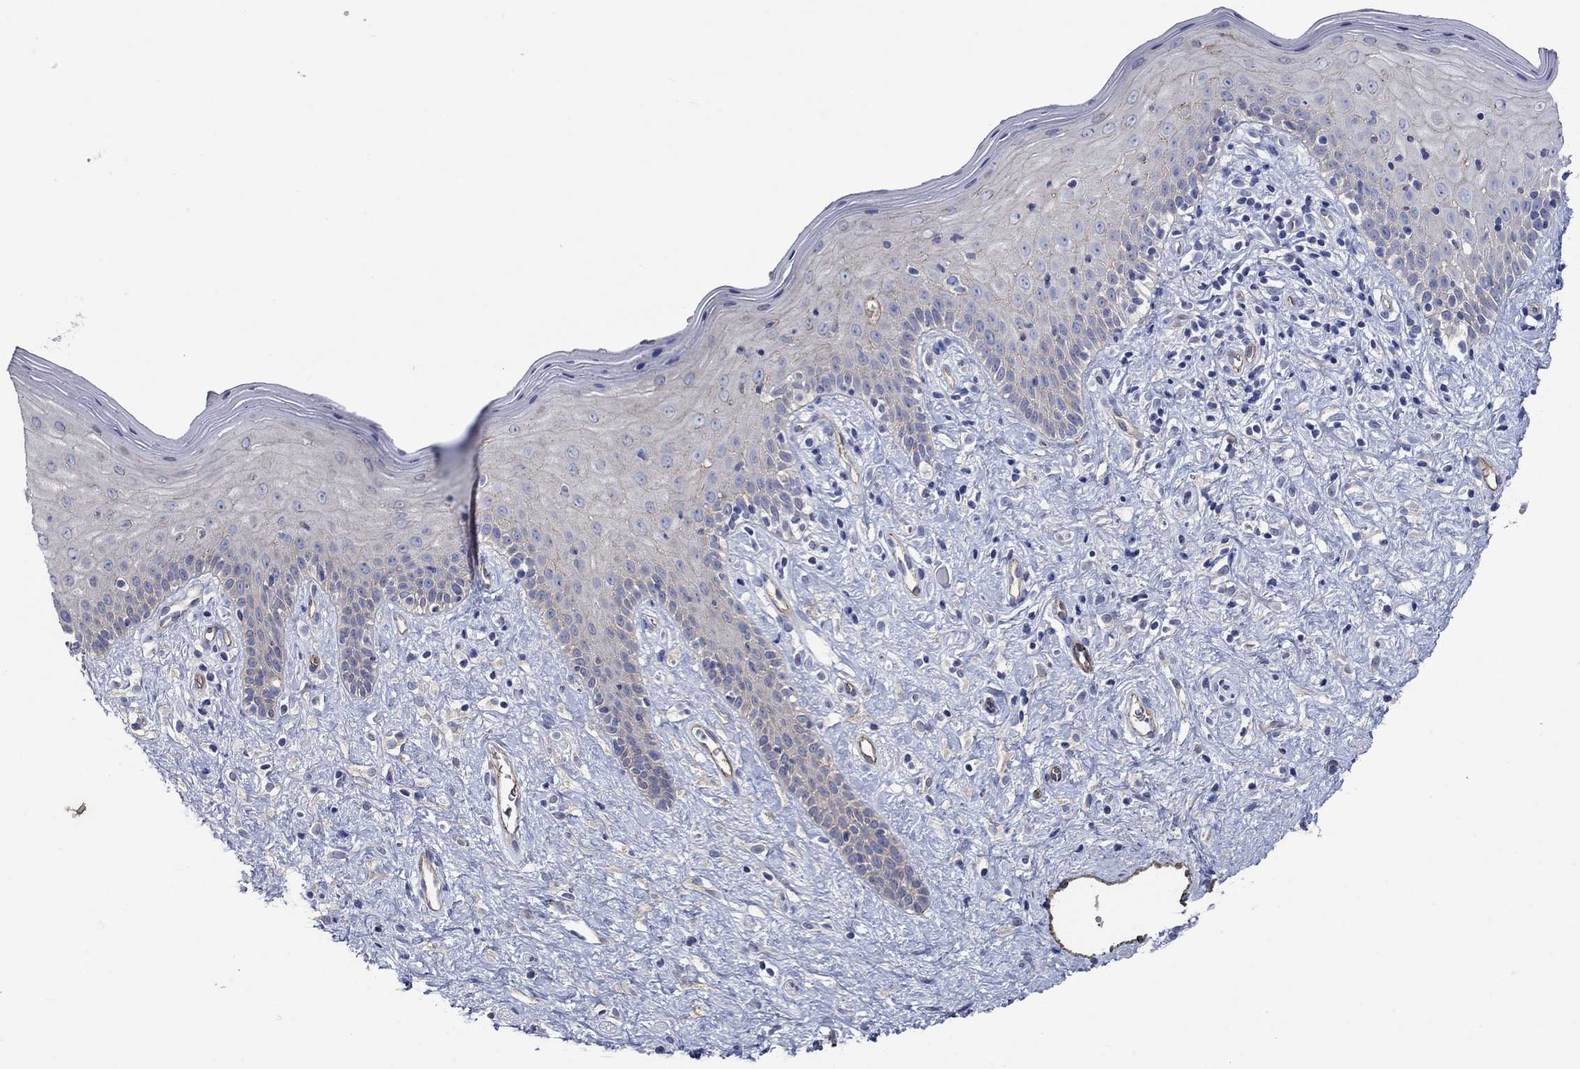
{"staining": {"intensity": "negative", "quantity": "none", "location": "none"}, "tissue": "vagina", "cell_type": "Squamous epithelial cells", "image_type": "normal", "snomed": [{"axis": "morphology", "description": "Normal tissue, NOS"}, {"axis": "topography", "description": "Vagina"}], "caption": "Vagina was stained to show a protein in brown. There is no significant positivity in squamous epithelial cells. (DAB immunohistochemistry, high magnification).", "gene": "FLNC", "patient": {"sex": "female", "age": 47}}